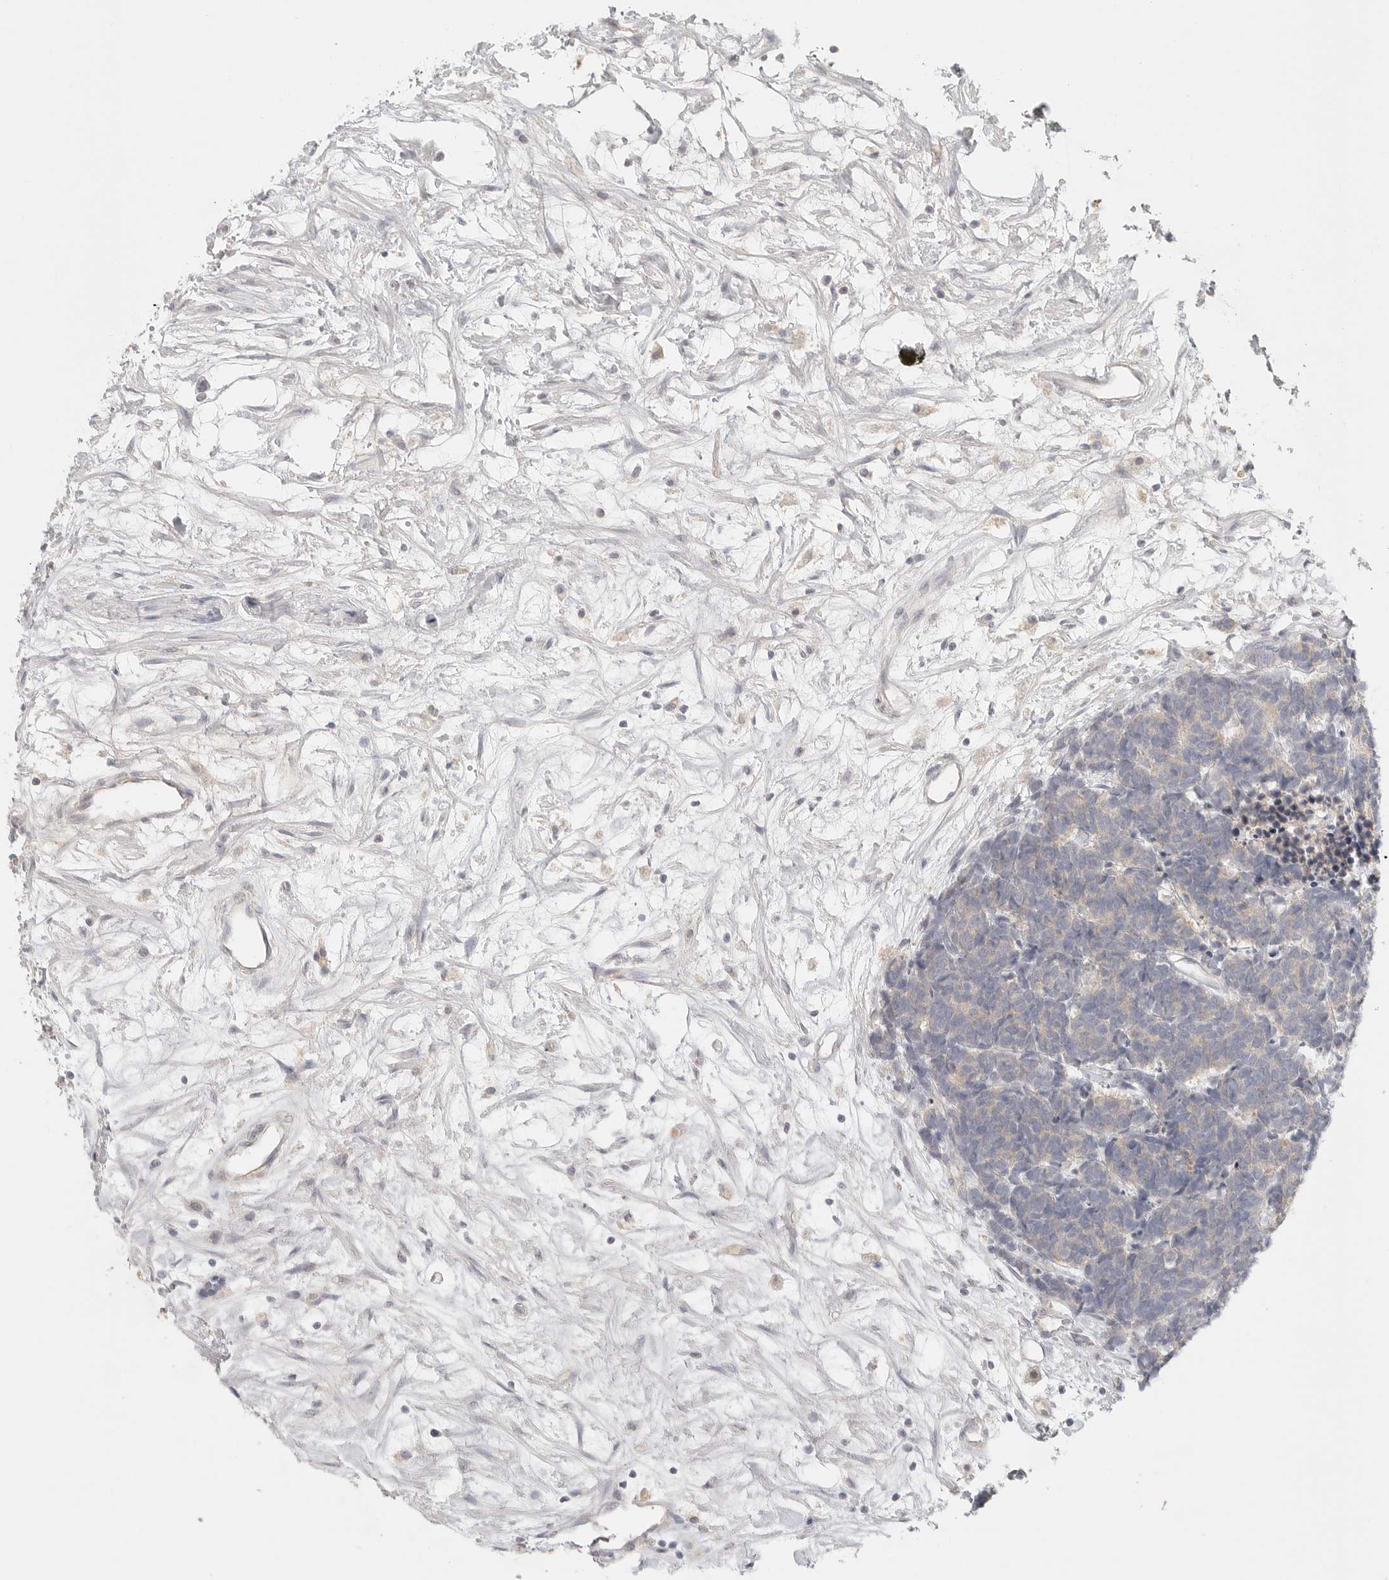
{"staining": {"intensity": "weak", "quantity": "25%-75%", "location": "cytoplasmic/membranous"}, "tissue": "carcinoid", "cell_type": "Tumor cells", "image_type": "cancer", "snomed": [{"axis": "morphology", "description": "Carcinoma, NOS"}, {"axis": "morphology", "description": "Carcinoid, malignant, NOS"}, {"axis": "topography", "description": "Urinary bladder"}], "caption": "An image of human carcinoma stained for a protein exhibits weak cytoplasmic/membranous brown staining in tumor cells.", "gene": "SLC25A36", "patient": {"sex": "male", "age": 57}}